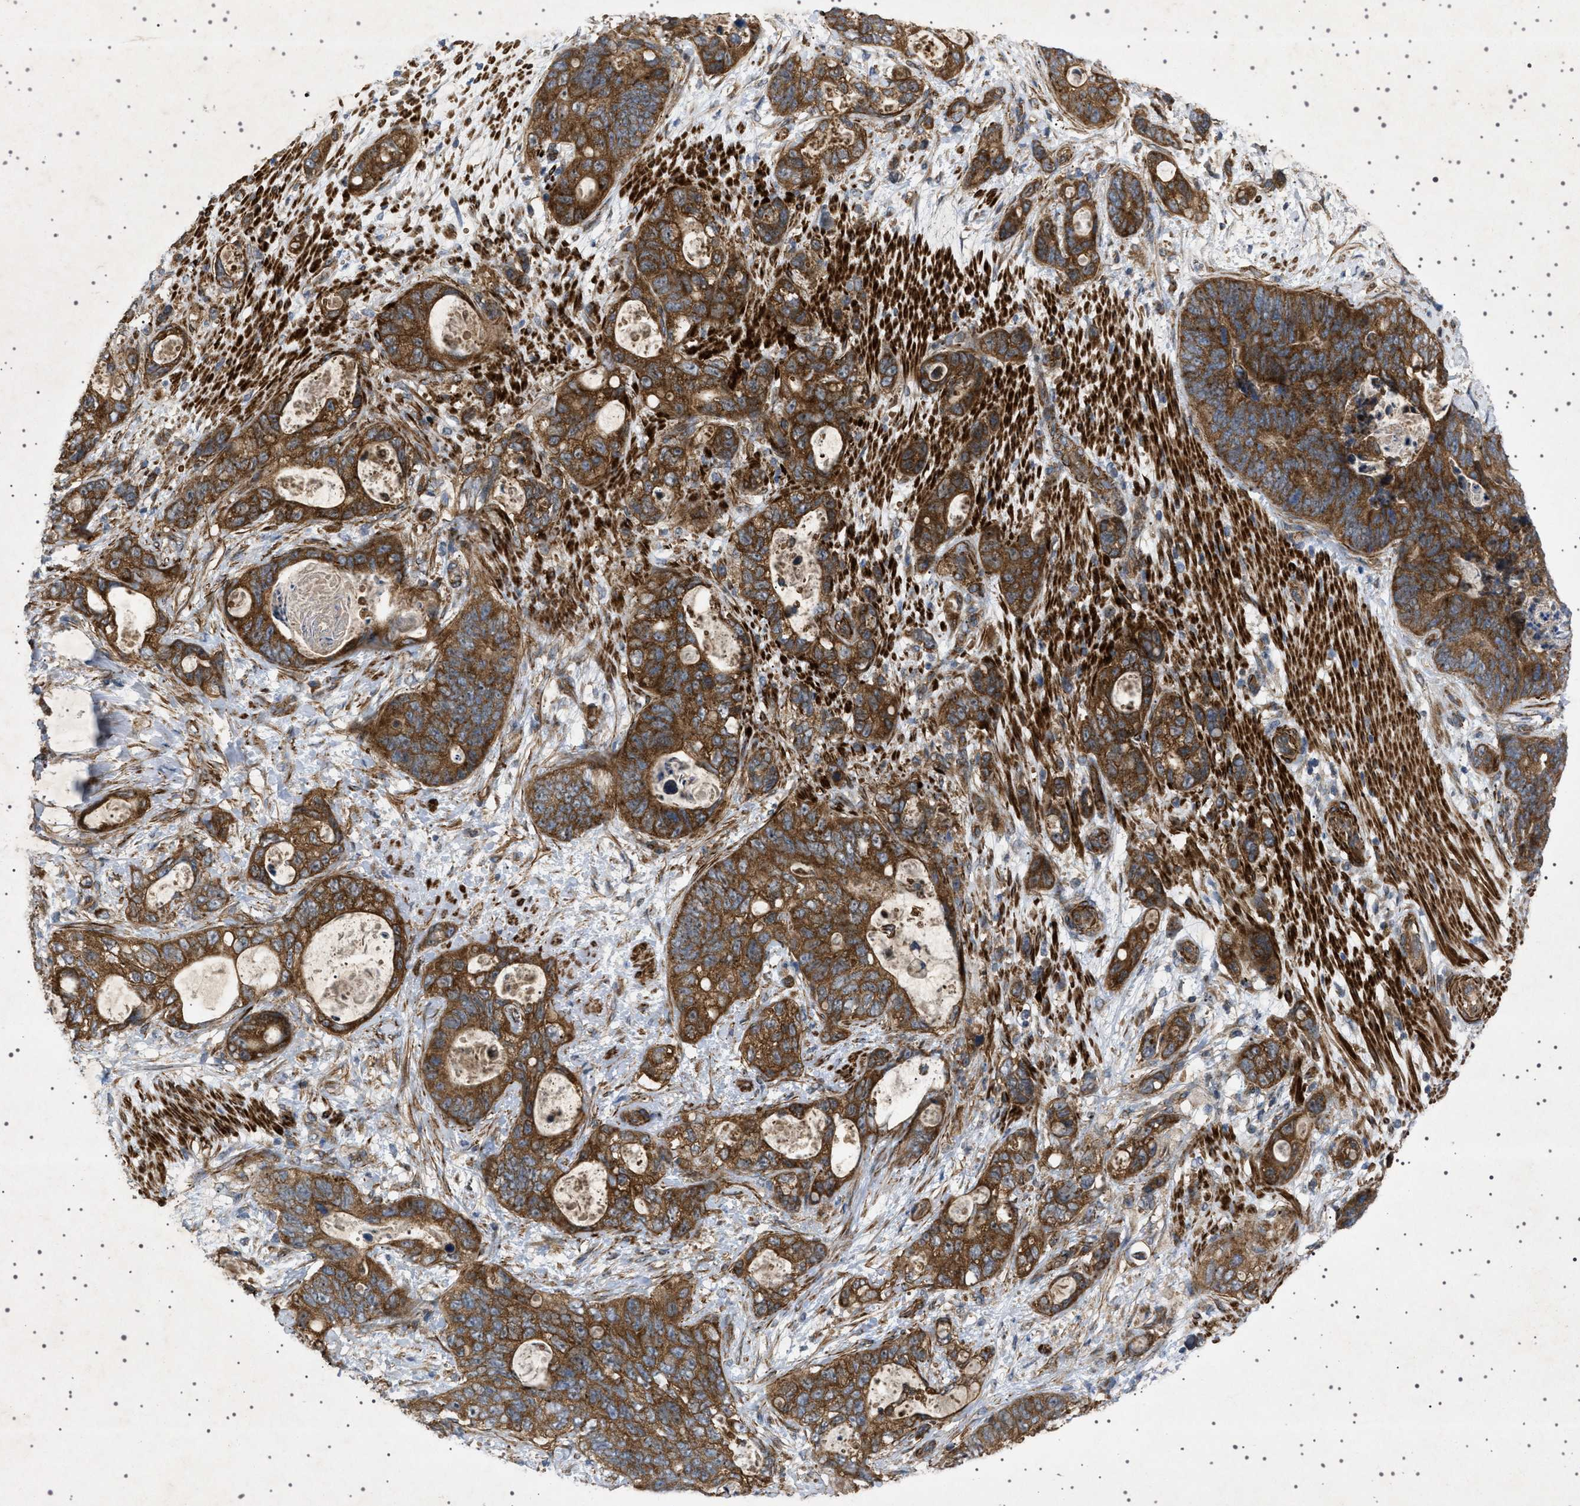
{"staining": {"intensity": "strong", "quantity": ">75%", "location": "cytoplasmic/membranous"}, "tissue": "stomach cancer", "cell_type": "Tumor cells", "image_type": "cancer", "snomed": [{"axis": "morphology", "description": "Normal tissue, NOS"}, {"axis": "morphology", "description": "Adenocarcinoma, NOS"}, {"axis": "topography", "description": "Stomach"}], "caption": "Adenocarcinoma (stomach) stained with a protein marker shows strong staining in tumor cells.", "gene": "CCDC186", "patient": {"sex": "female", "age": 89}}